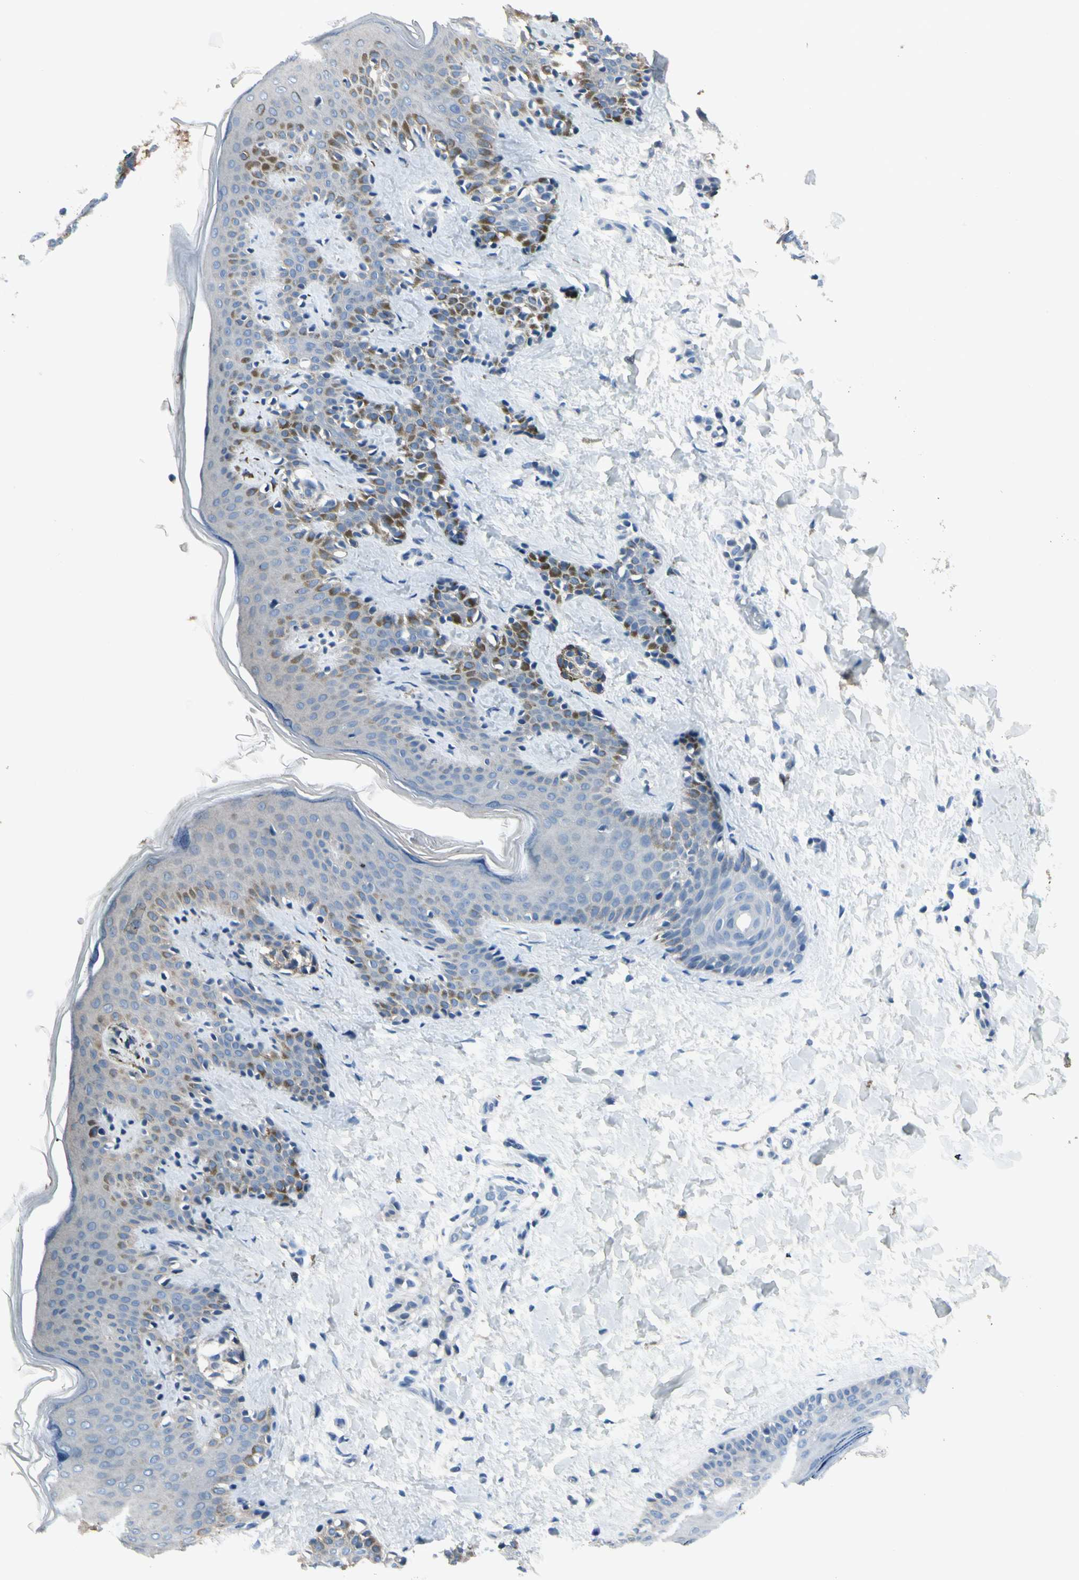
{"staining": {"intensity": "negative", "quantity": "none", "location": "none"}, "tissue": "skin", "cell_type": "Fibroblasts", "image_type": "normal", "snomed": [{"axis": "morphology", "description": "Normal tissue, NOS"}, {"axis": "topography", "description": "Skin"}], "caption": "Skin stained for a protein using IHC exhibits no staining fibroblasts.", "gene": "PIGR", "patient": {"sex": "male", "age": 16}}